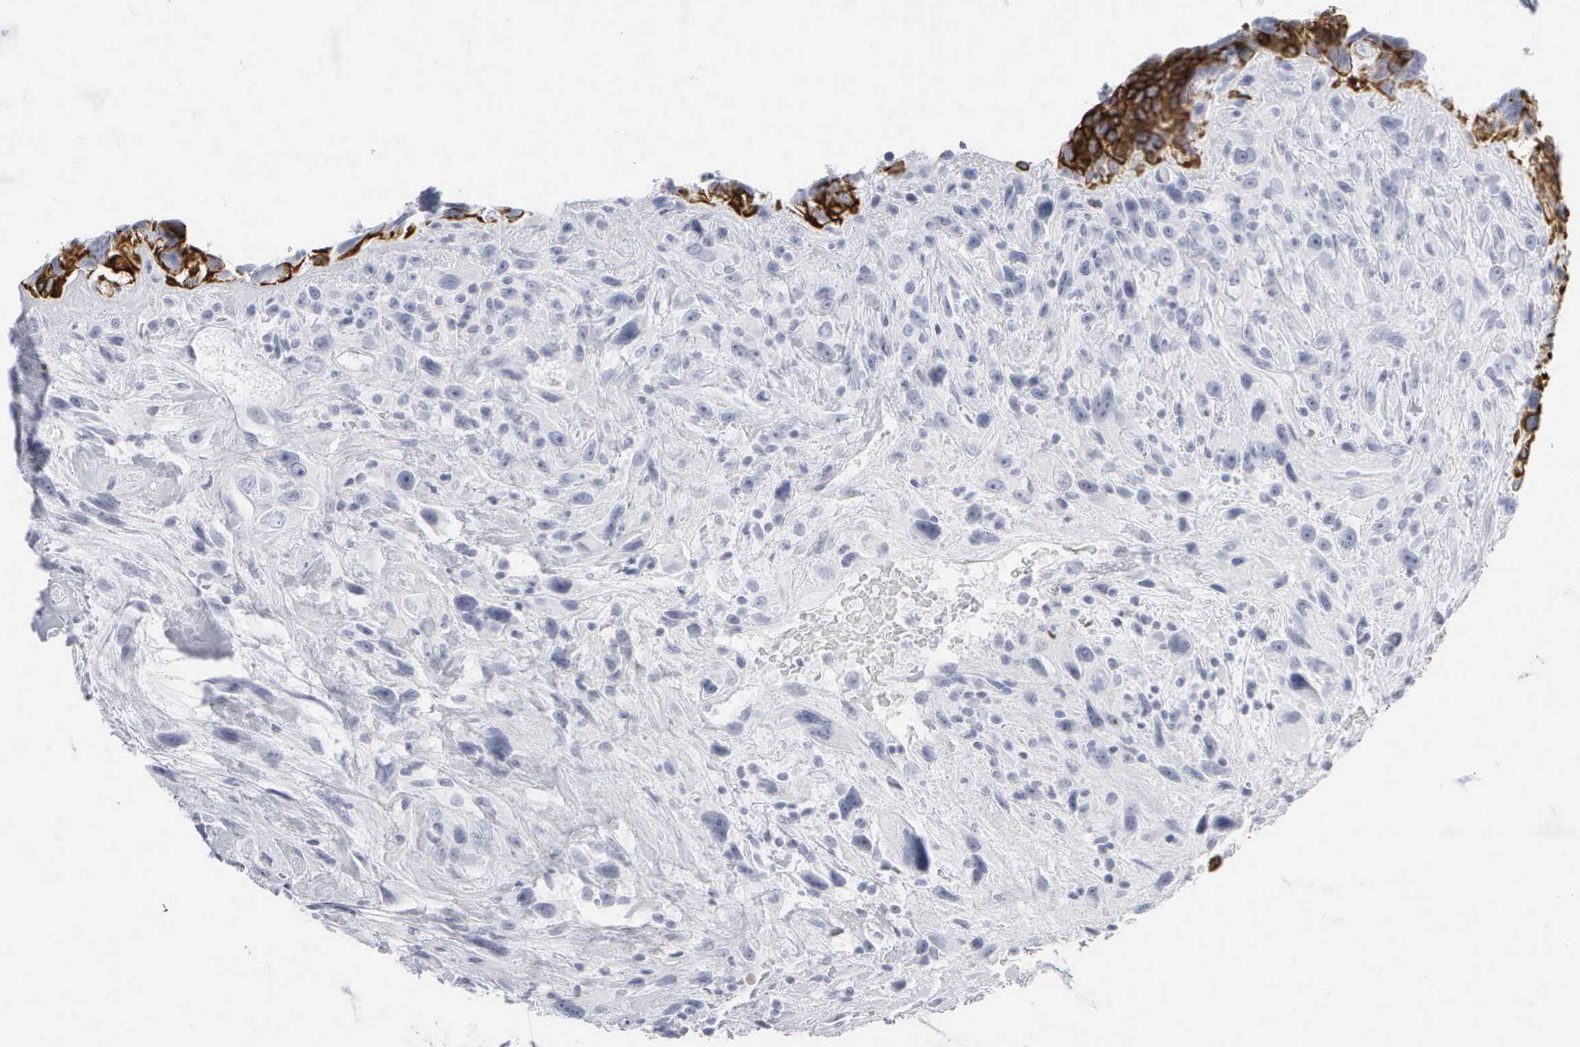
{"staining": {"intensity": "negative", "quantity": "none", "location": "none"}, "tissue": "breast cancer", "cell_type": "Tumor cells", "image_type": "cancer", "snomed": [{"axis": "morphology", "description": "Neoplasm, malignant, NOS"}, {"axis": "topography", "description": "Breast"}], "caption": "A micrograph of neoplasm (malignant) (breast) stained for a protein exhibits no brown staining in tumor cells.", "gene": "KRT14", "patient": {"sex": "female", "age": 50}}